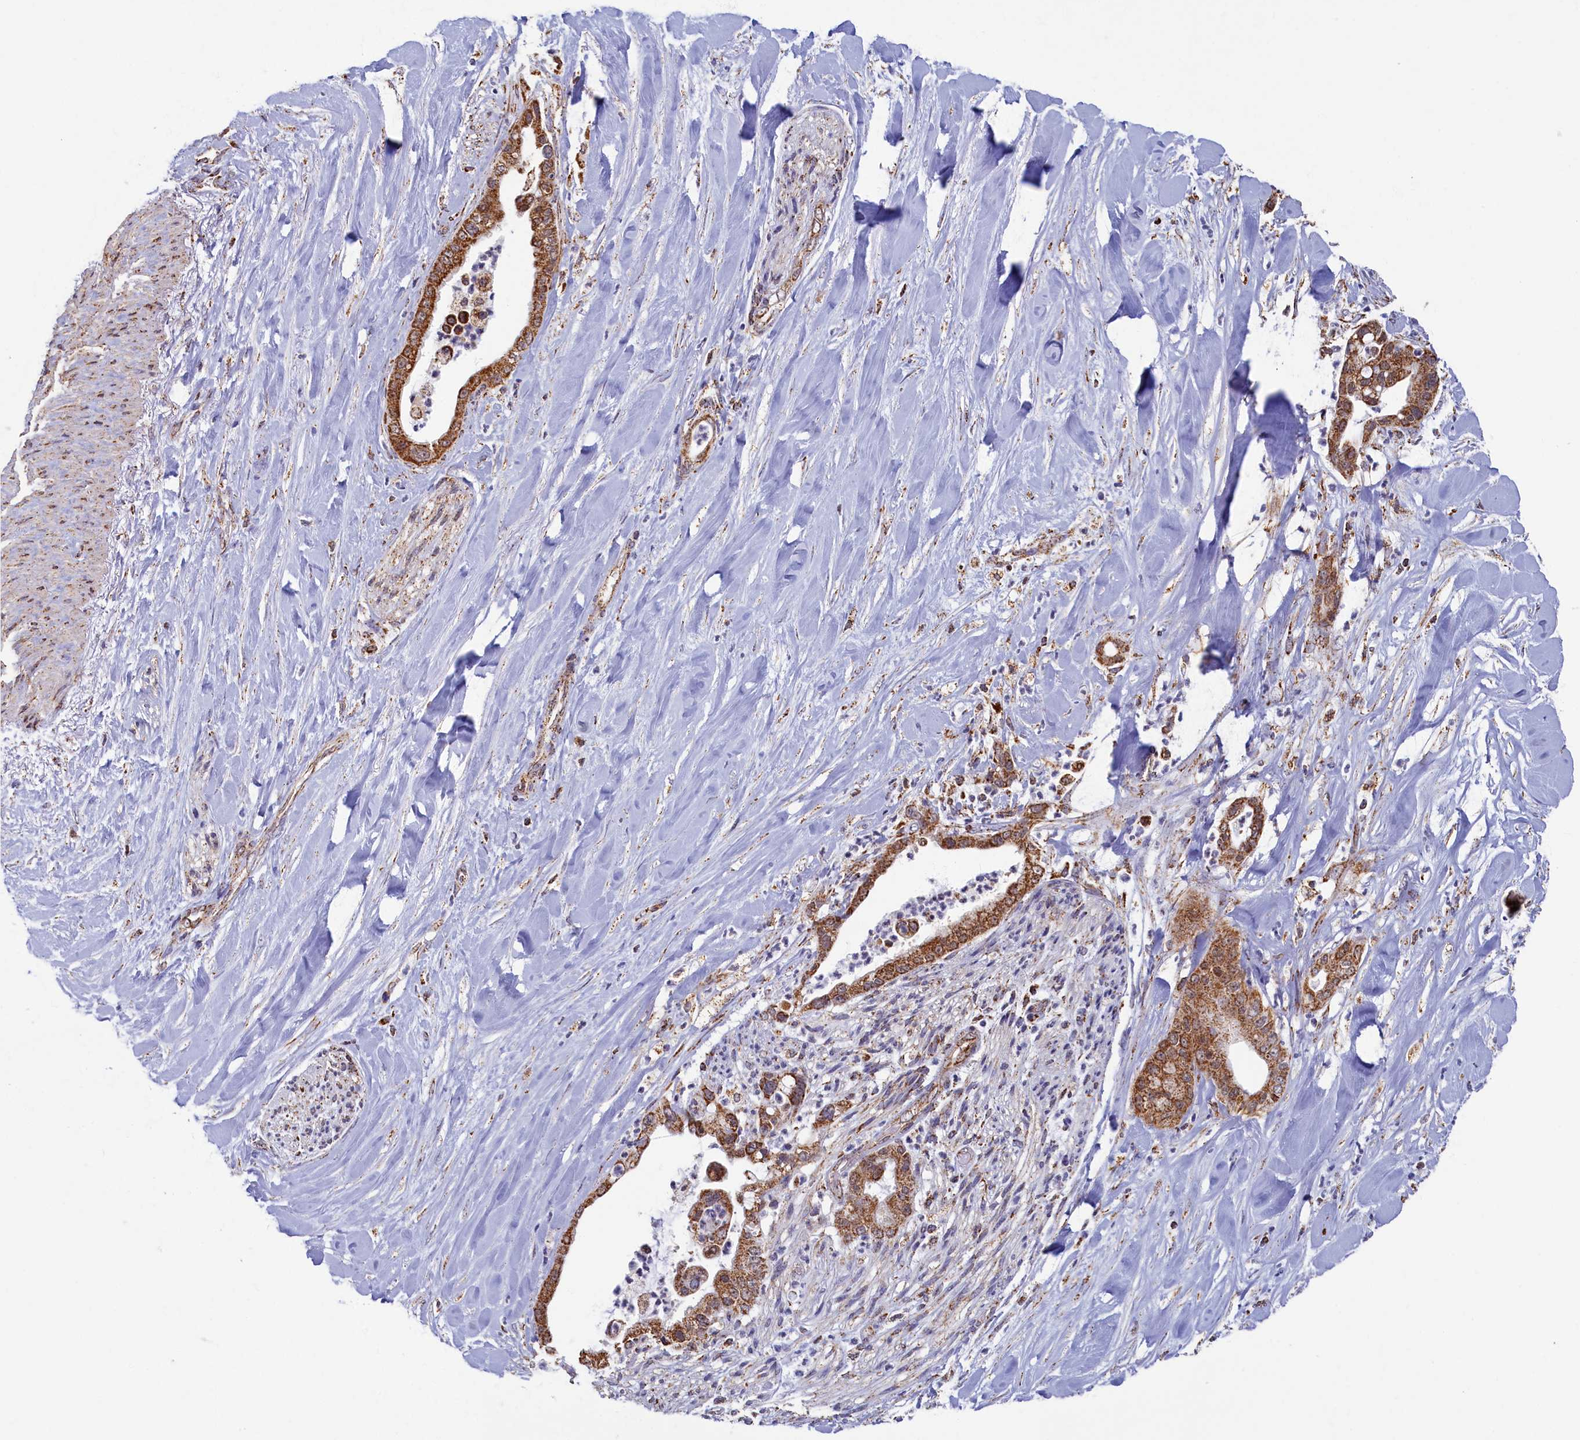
{"staining": {"intensity": "moderate", "quantity": ">75%", "location": "cytoplasmic/membranous"}, "tissue": "liver cancer", "cell_type": "Tumor cells", "image_type": "cancer", "snomed": [{"axis": "morphology", "description": "Cholangiocarcinoma"}, {"axis": "topography", "description": "Liver"}], "caption": "This is a histology image of immunohistochemistry staining of cholangiocarcinoma (liver), which shows moderate expression in the cytoplasmic/membranous of tumor cells.", "gene": "SPR", "patient": {"sex": "female", "age": 54}}